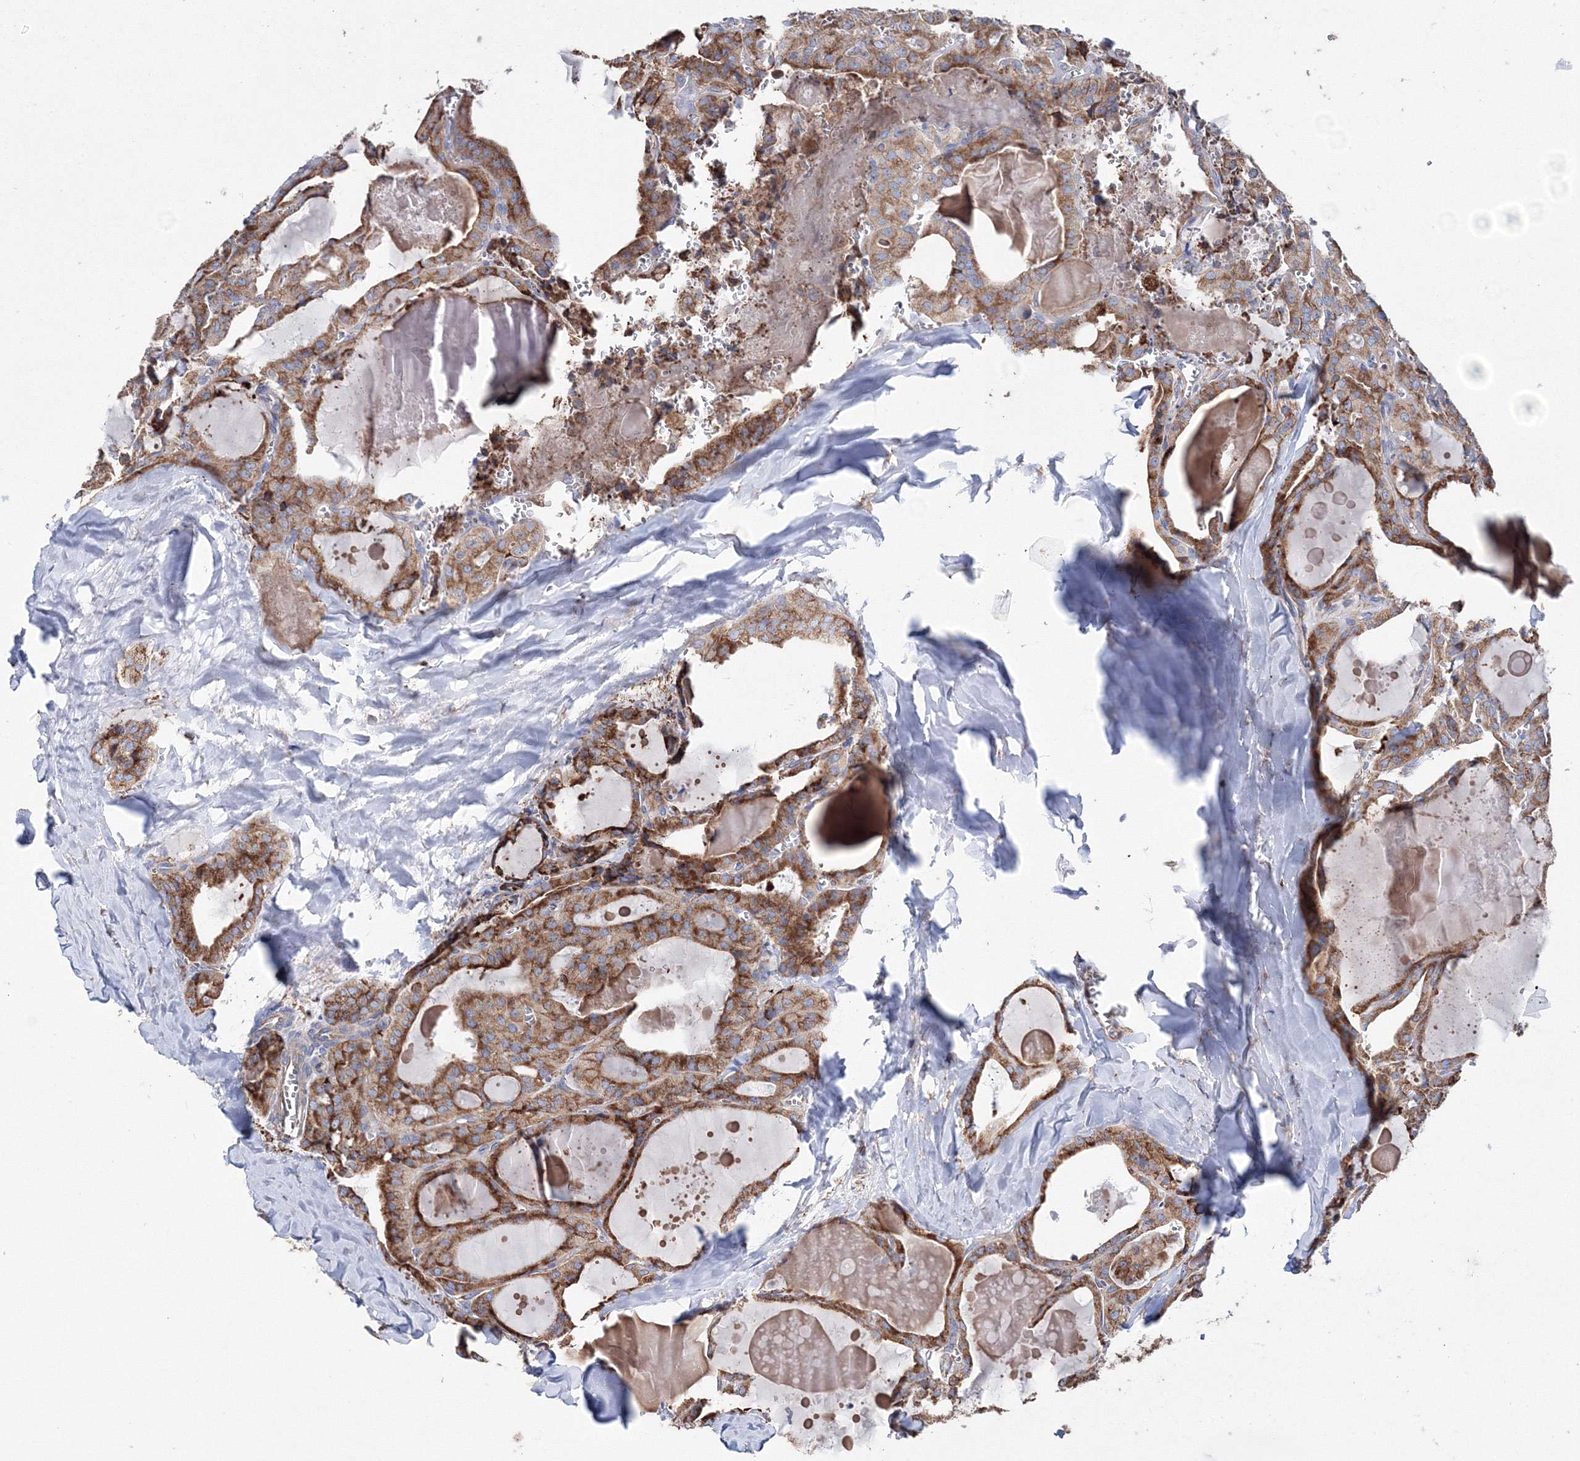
{"staining": {"intensity": "moderate", "quantity": ">75%", "location": "cytoplasmic/membranous"}, "tissue": "thyroid cancer", "cell_type": "Tumor cells", "image_type": "cancer", "snomed": [{"axis": "morphology", "description": "Papillary adenocarcinoma, NOS"}, {"axis": "topography", "description": "Thyroid gland"}], "caption": "A high-resolution micrograph shows IHC staining of papillary adenocarcinoma (thyroid), which demonstrates moderate cytoplasmic/membranous positivity in approximately >75% of tumor cells.", "gene": "VPS8", "patient": {"sex": "male", "age": 52}}